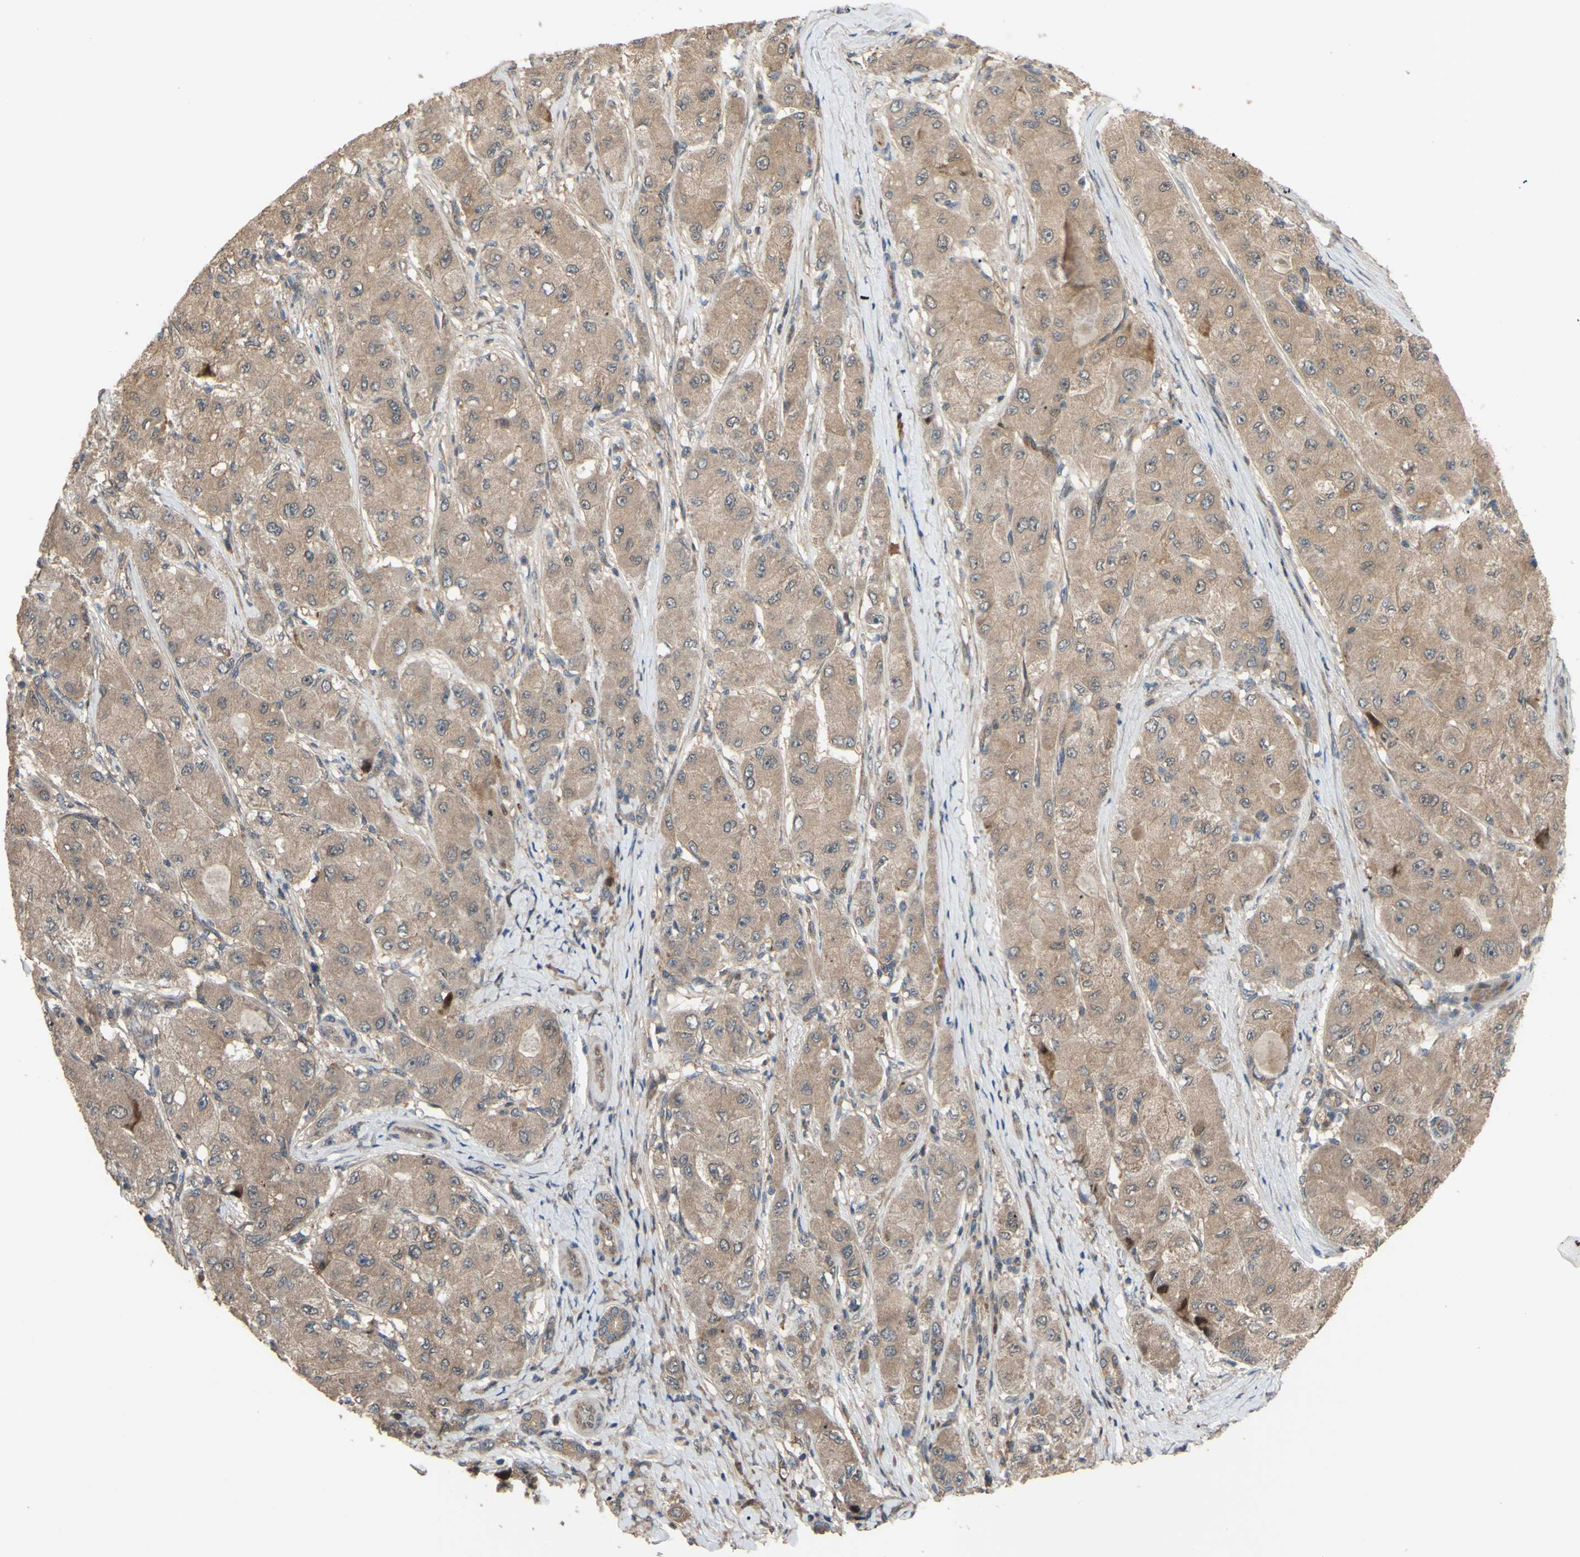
{"staining": {"intensity": "moderate", "quantity": ">75%", "location": "cytoplasmic/membranous"}, "tissue": "liver cancer", "cell_type": "Tumor cells", "image_type": "cancer", "snomed": [{"axis": "morphology", "description": "Carcinoma, Hepatocellular, NOS"}, {"axis": "topography", "description": "Liver"}], "caption": "Liver cancer (hepatocellular carcinoma) was stained to show a protein in brown. There is medium levels of moderate cytoplasmic/membranous expression in about >75% of tumor cells. The staining was performed using DAB (3,3'-diaminobenzidine), with brown indicating positive protein expression. Nuclei are stained blue with hematoxylin.", "gene": "SHROOM4", "patient": {"sex": "male", "age": 80}}